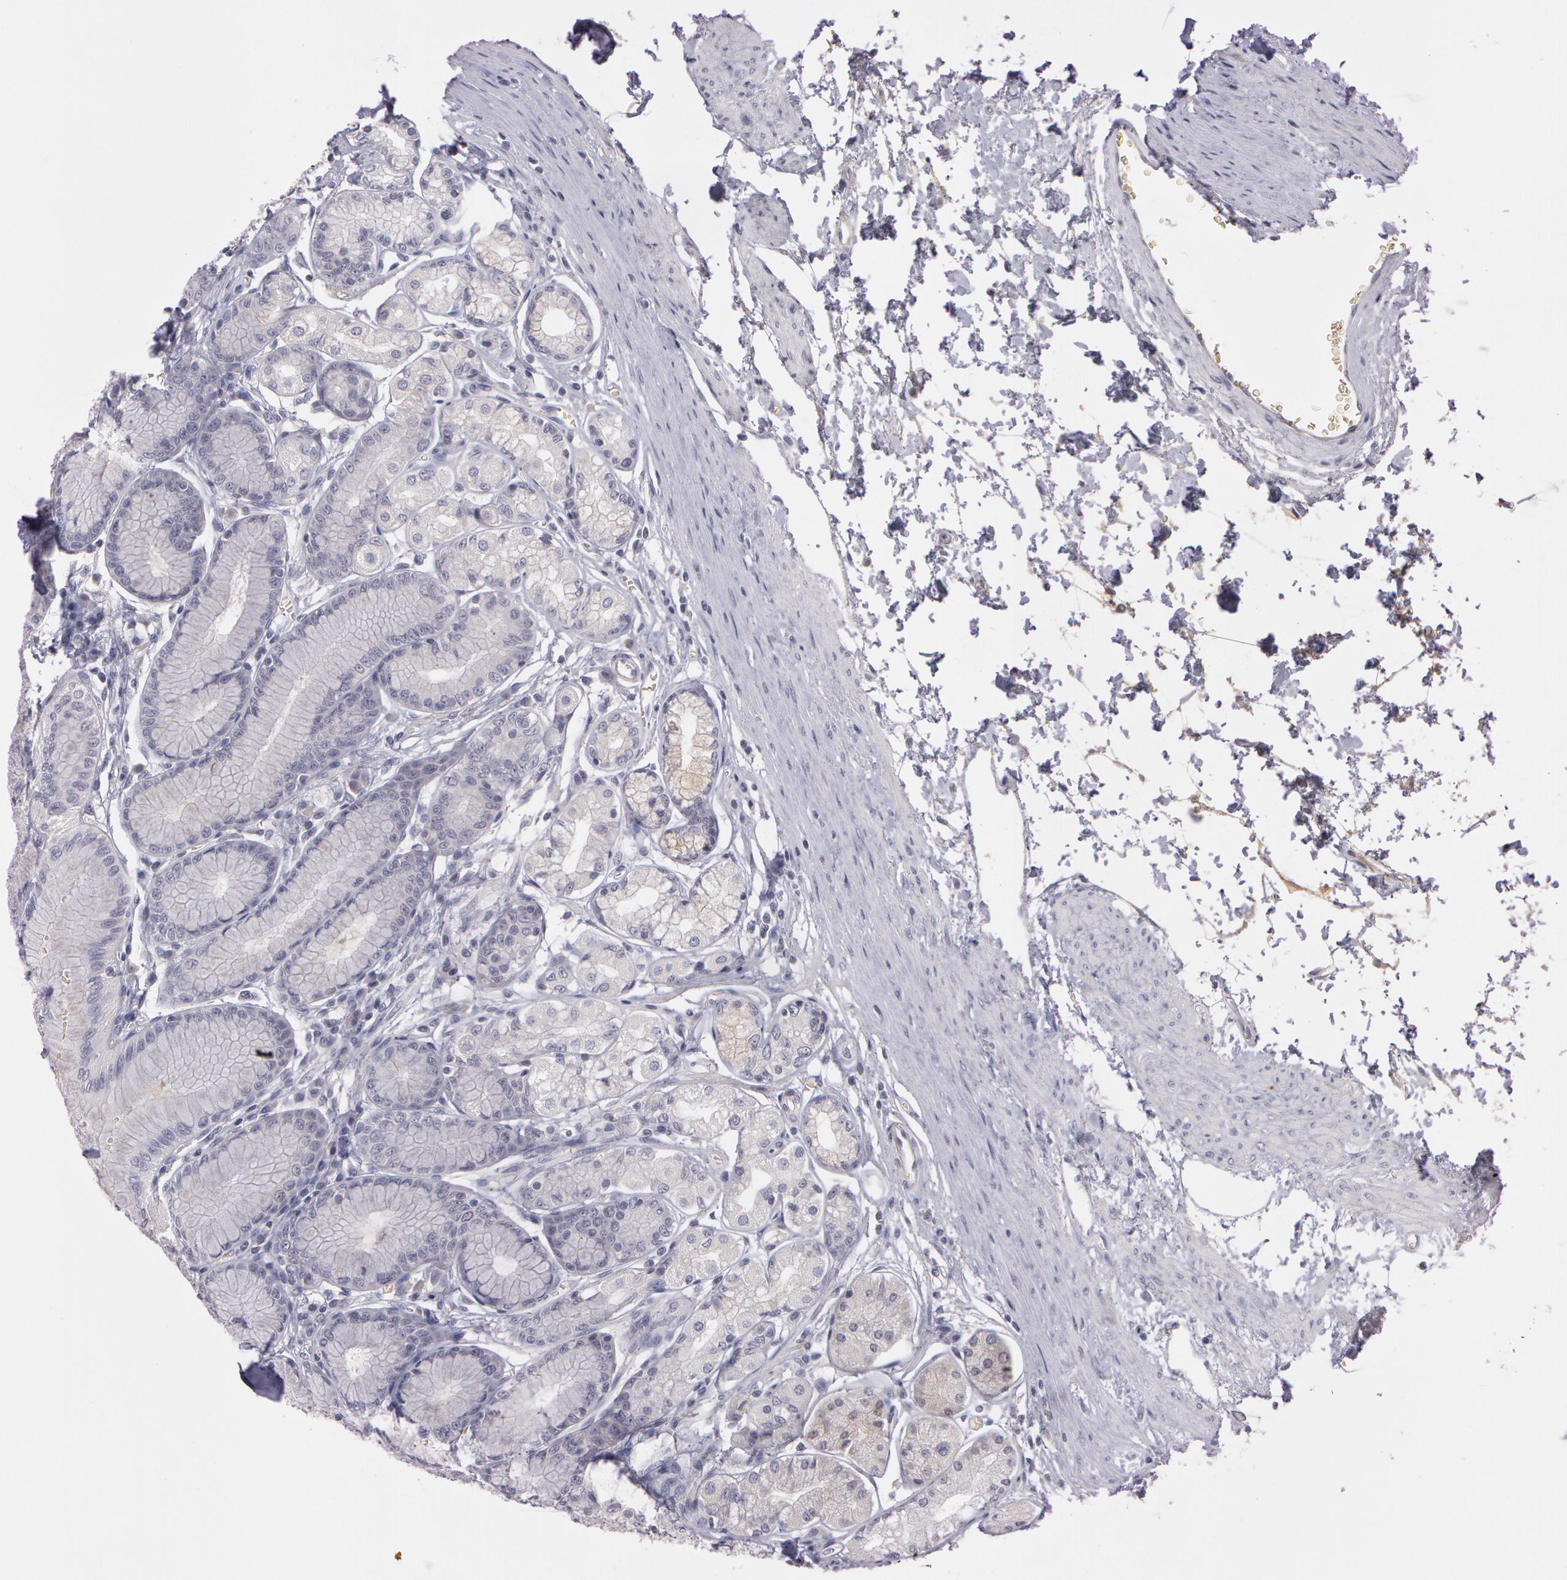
{"staining": {"intensity": "weak", "quantity": "<25%", "location": "cytoplasmic/membranous"}, "tissue": "stomach", "cell_type": "Glandular cells", "image_type": "normal", "snomed": [{"axis": "morphology", "description": "Normal tissue, NOS"}, {"axis": "topography", "description": "Stomach"}, {"axis": "topography", "description": "Stomach, lower"}], "caption": "This is an immunohistochemistry (IHC) histopathology image of normal stomach. There is no expression in glandular cells.", "gene": "MXRA5", "patient": {"sex": "male", "age": 76}}